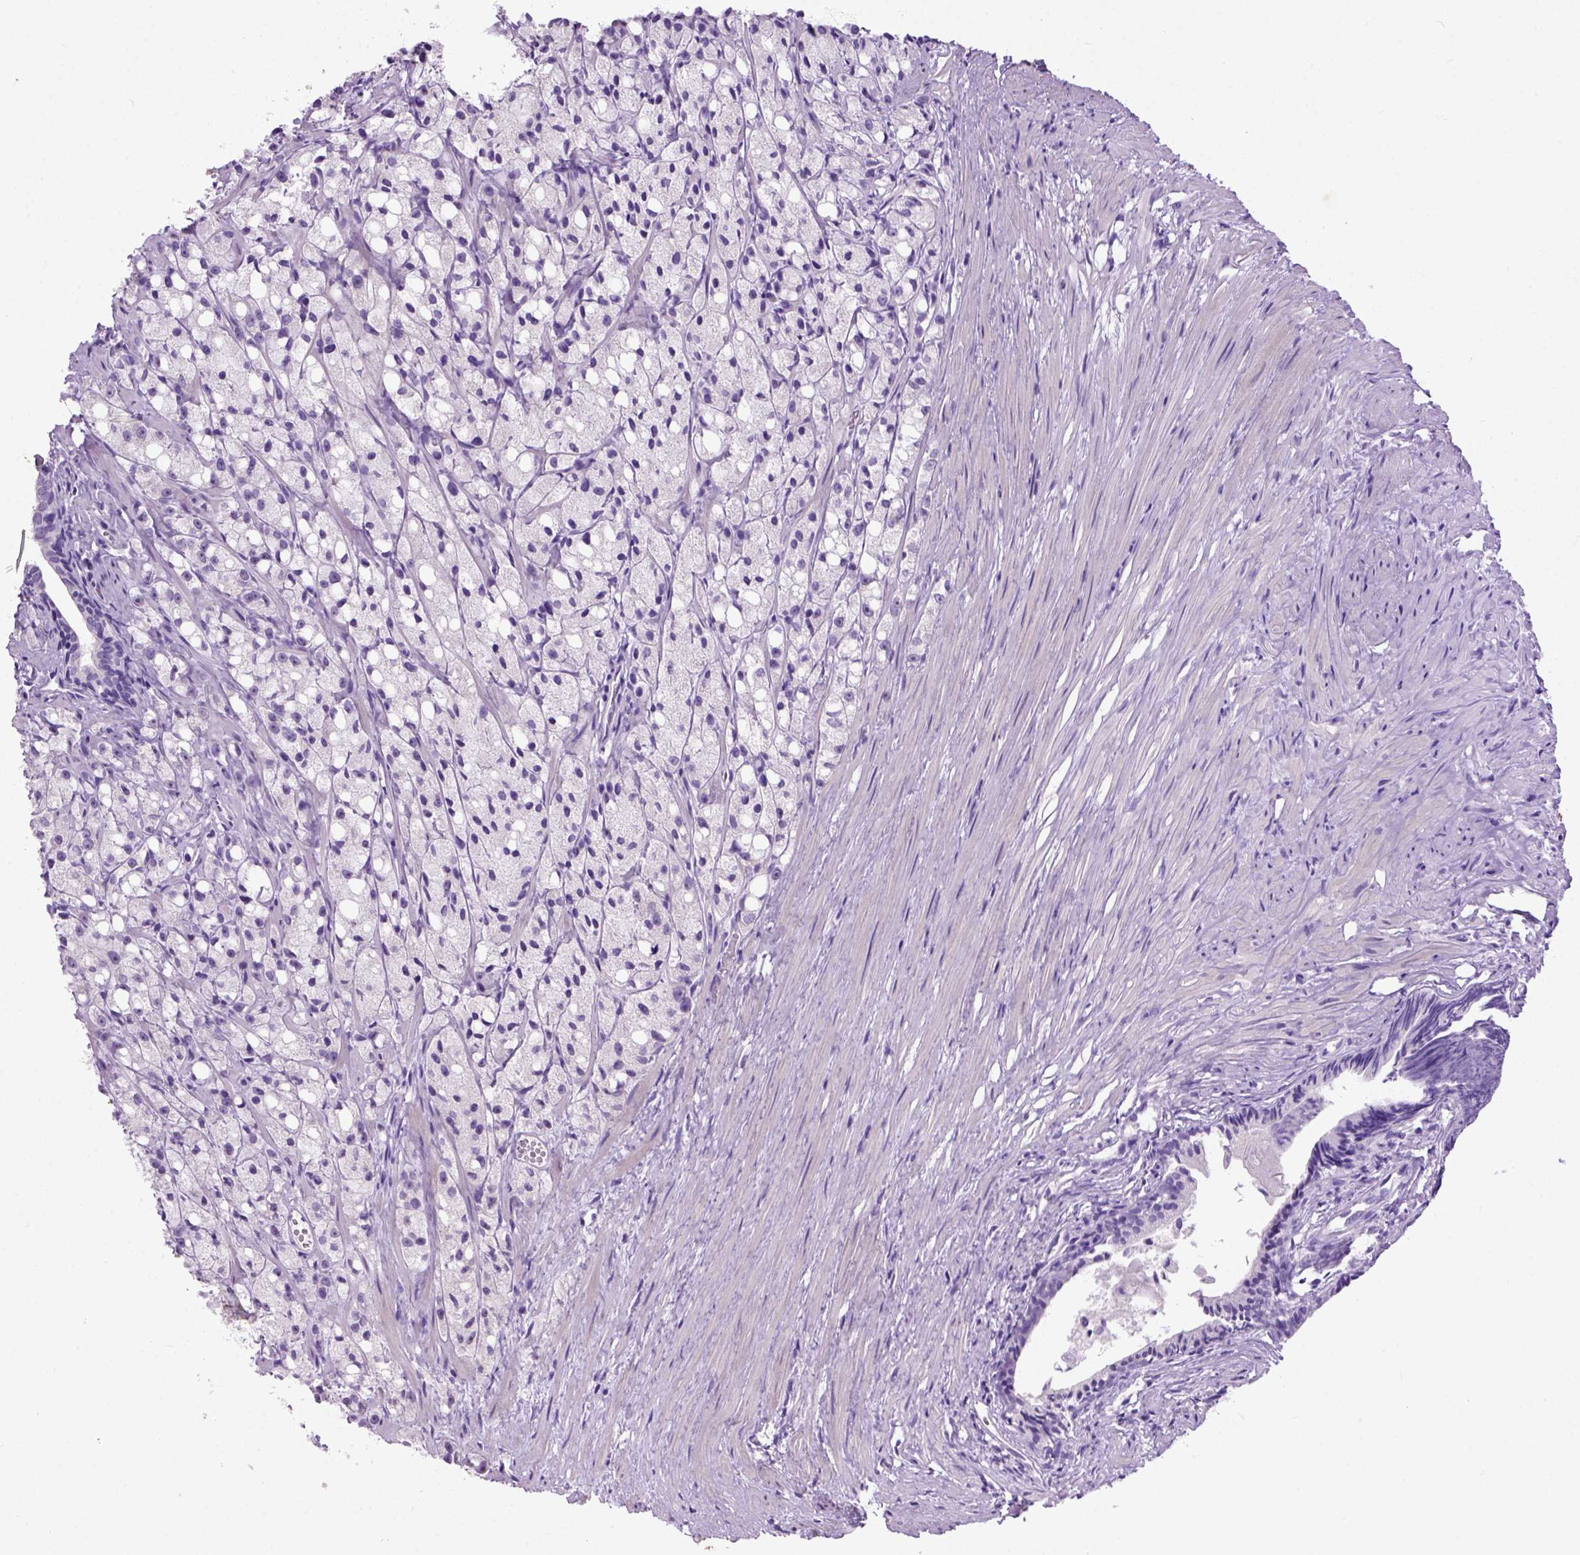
{"staining": {"intensity": "negative", "quantity": "none", "location": "none"}, "tissue": "prostate cancer", "cell_type": "Tumor cells", "image_type": "cancer", "snomed": [{"axis": "morphology", "description": "Adenocarcinoma, High grade"}, {"axis": "topography", "description": "Prostate"}], "caption": "A high-resolution photomicrograph shows IHC staining of prostate cancer (high-grade adenocarcinoma), which exhibits no significant staining in tumor cells.", "gene": "UTP4", "patient": {"sex": "male", "age": 75}}